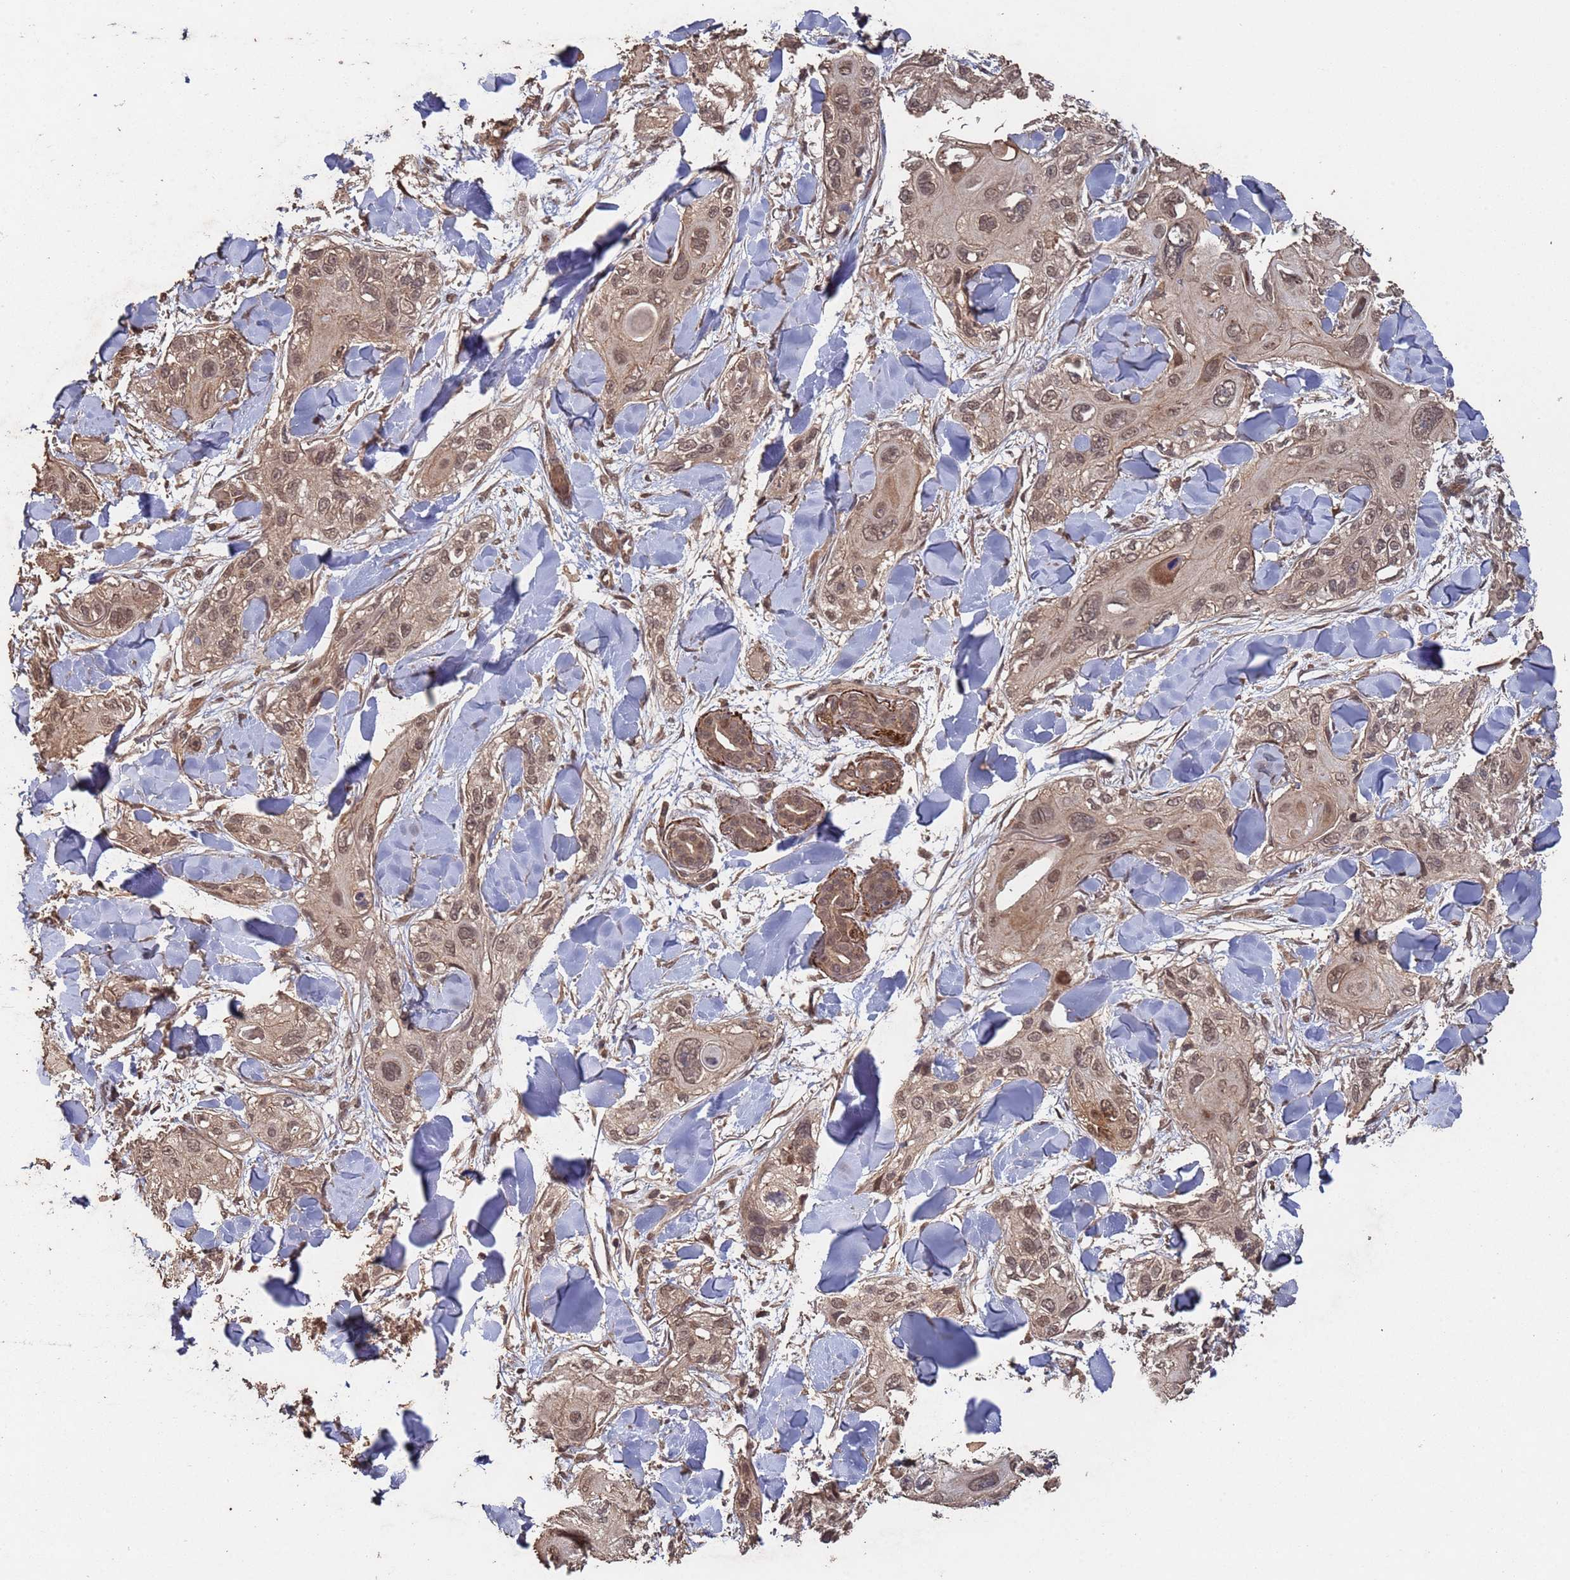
{"staining": {"intensity": "moderate", "quantity": ">75%", "location": "cytoplasmic/membranous,nuclear"}, "tissue": "skin cancer", "cell_type": "Tumor cells", "image_type": "cancer", "snomed": [{"axis": "morphology", "description": "Normal tissue, NOS"}, {"axis": "morphology", "description": "Squamous cell carcinoma, NOS"}, {"axis": "topography", "description": "Skin"}], "caption": "High-power microscopy captured an immunohistochemistry micrograph of skin cancer, revealing moderate cytoplasmic/membranous and nuclear expression in approximately >75% of tumor cells.", "gene": "FRAT1", "patient": {"sex": "male", "age": 72}}